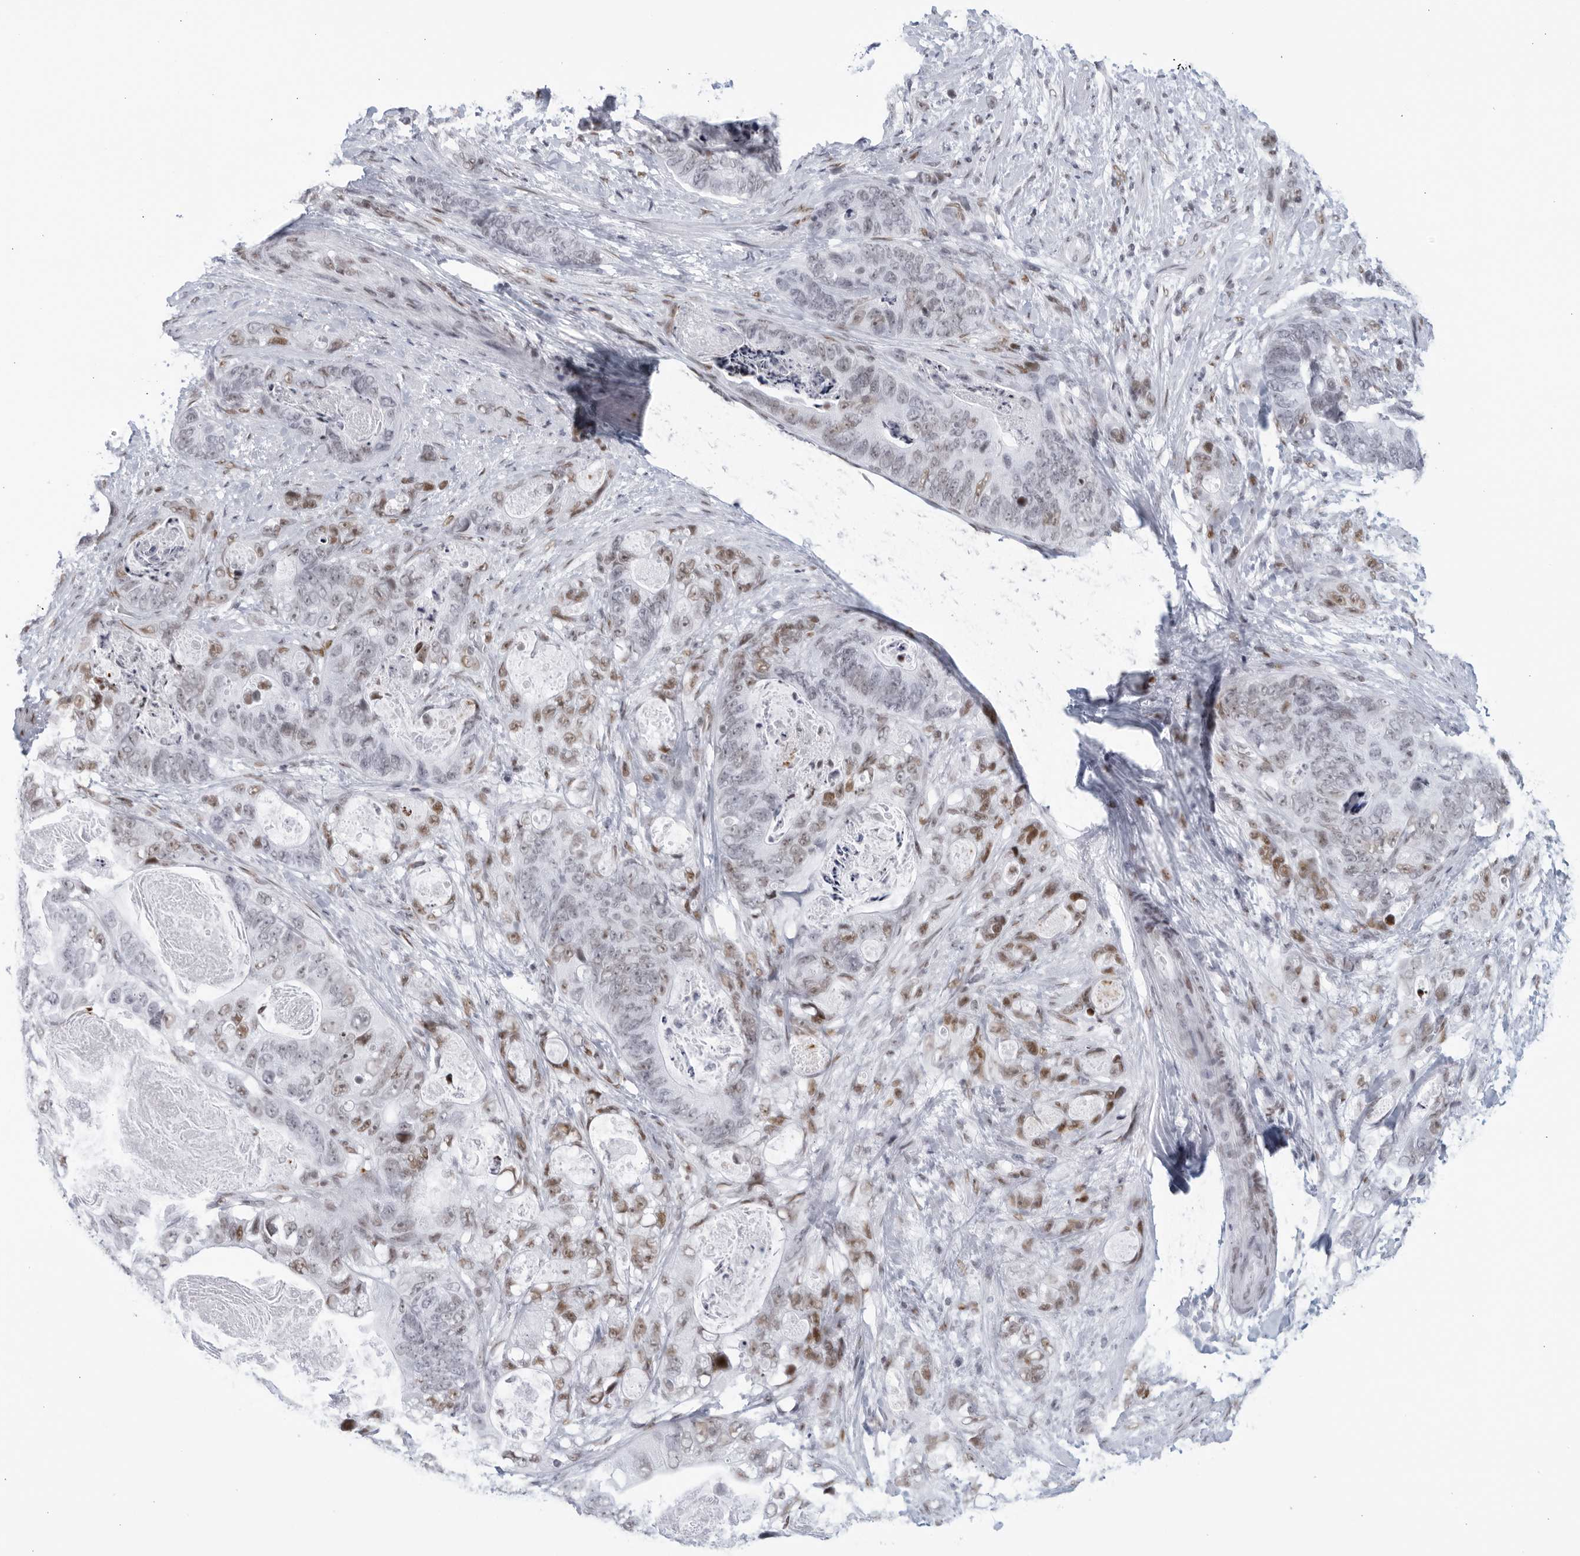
{"staining": {"intensity": "moderate", "quantity": "<25%", "location": "nuclear"}, "tissue": "stomach cancer", "cell_type": "Tumor cells", "image_type": "cancer", "snomed": [{"axis": "morphology", "description": "Normal tissue, NOS"}, {"axis": "morphology", "description": "Adenocarcinoma, NOS"}, {"axis": "topography", "description": "Stomach"}], "caption": "Immunohistochemical staining of human stomach adenocarcinoma shows low levels of moderate nuclear protein positivity in about <25% of tumor cells.", "gene": "HP1BP3", "patient": {"sex": "female", "age": 89}}